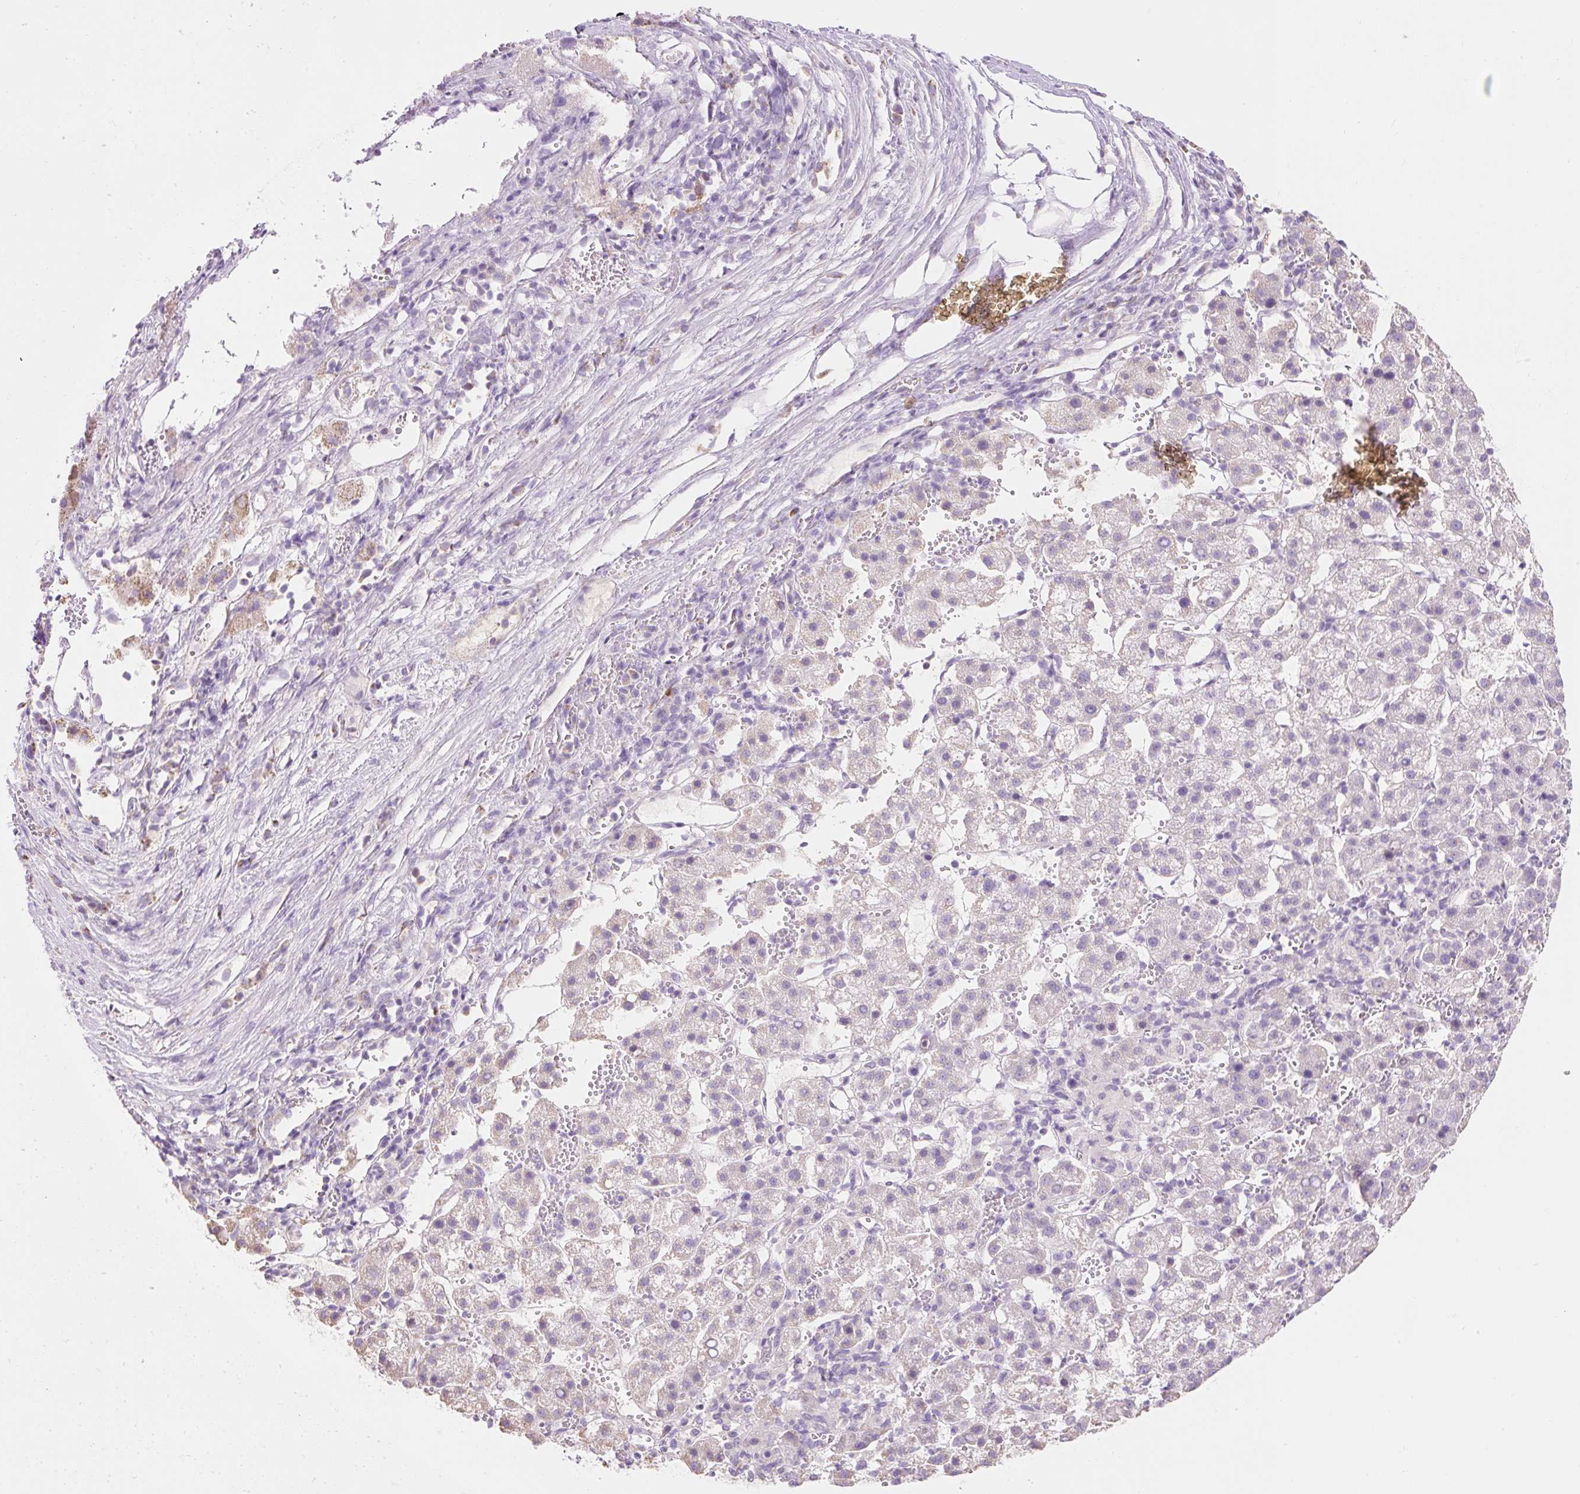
{"staining": {"intensity": "negative", "quantity": "none", "location": "none"}, "tissue": "liver cancer", "cell_type": "Tumor cells", "image_type": "cancer", "snomed": [{"axis": "morphology", "description": "Carcinoma, Hepatocellular, NOS"}, {"axis": "topography", "description": "Liver"}], "caption": "A high-resolution histopathology image shows immunohistochemistry (IHC) staining of hepatocellular carcinoma (liver), which reveals no significant expression in tumor cells.", "gene": "DHX35", "patient": {"sex": "female", "age": 58}}